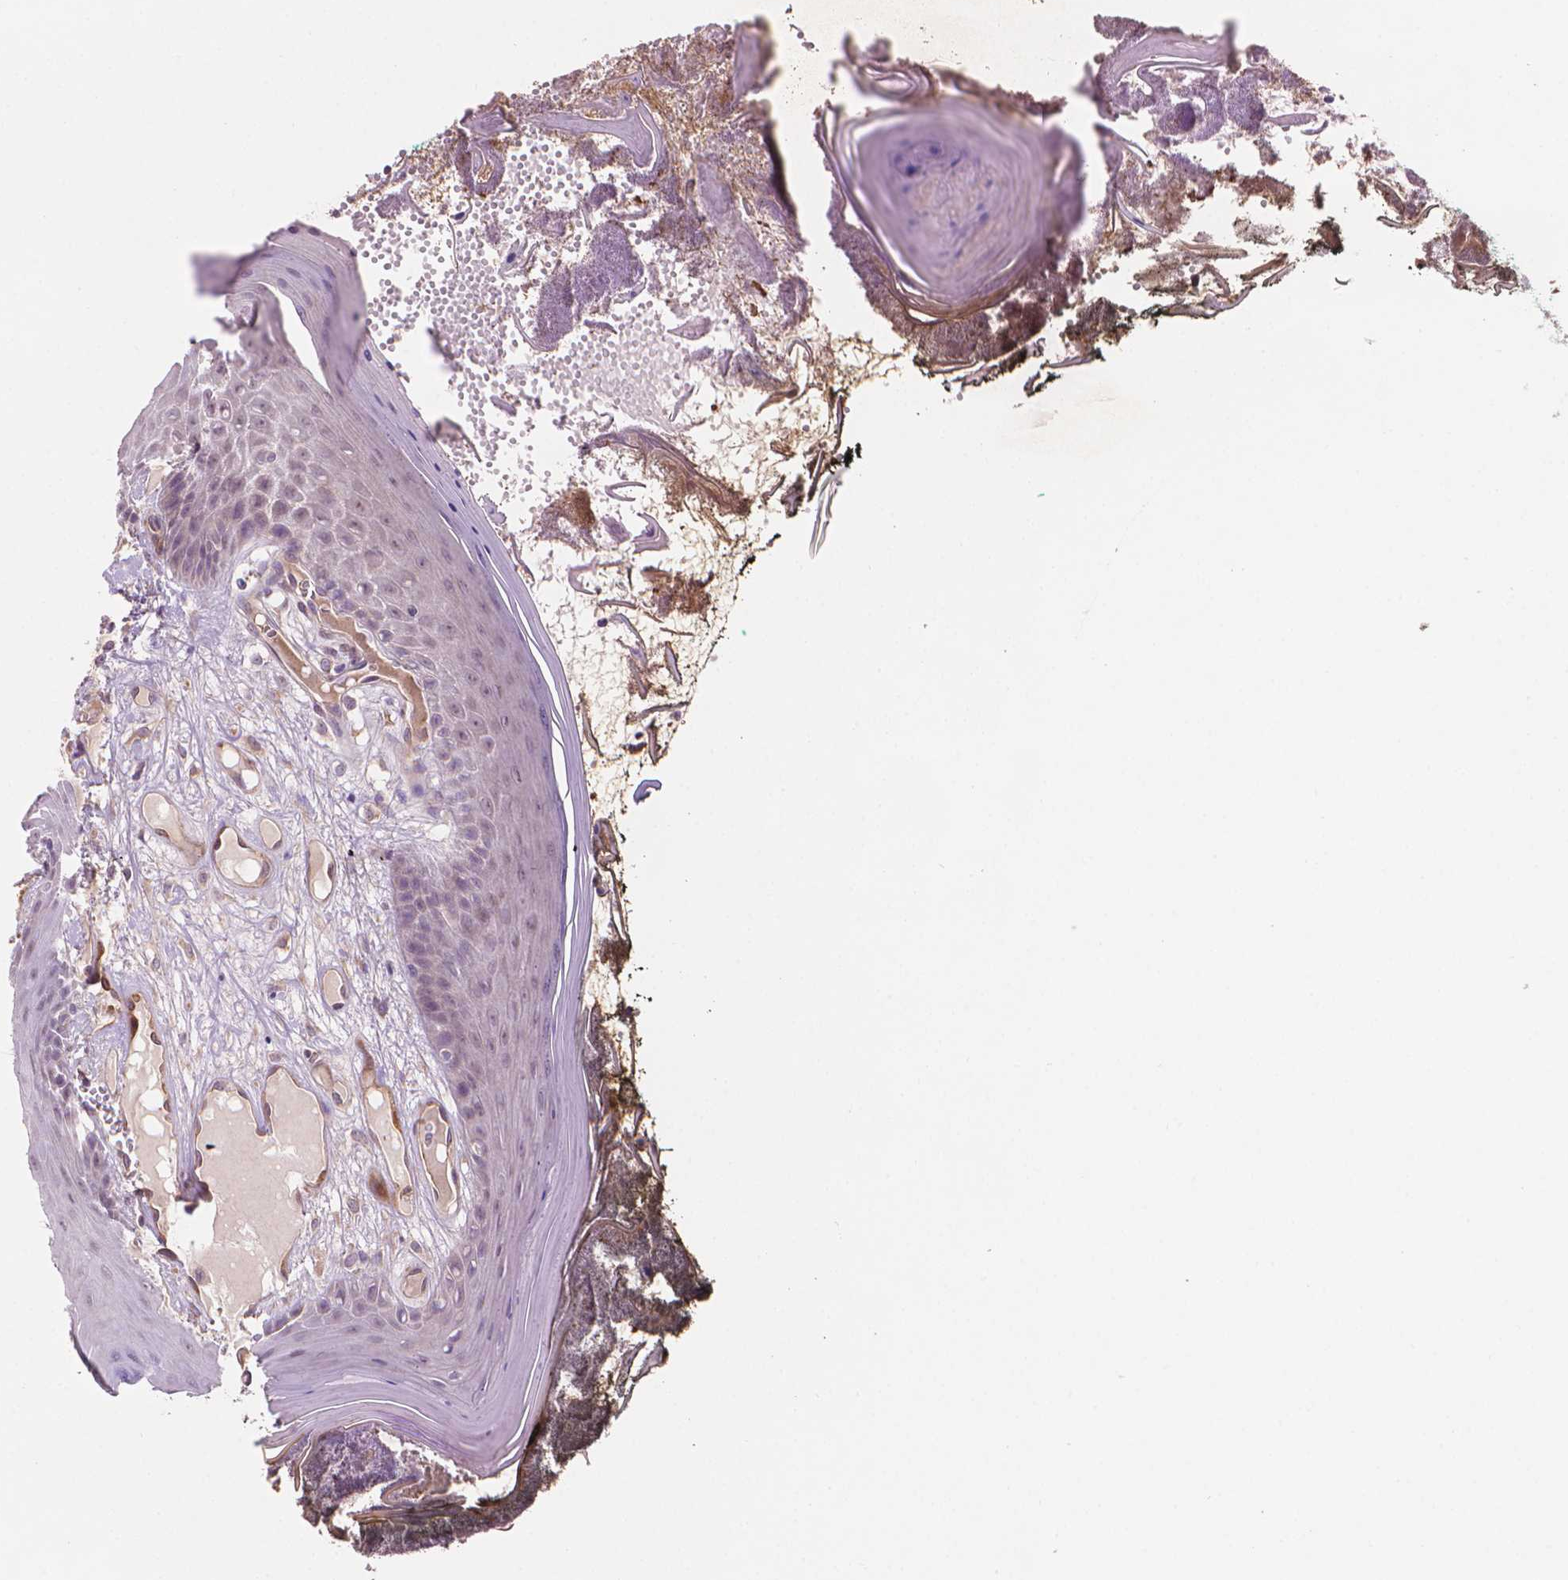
{"staining": {"intensity": "negative", "quantity": "none", "location": "none"}, "tissue": "oral mucosa", "cell_type": "Squamous epithelial cells", "image_type": "normal", "snomed": [{"axis": "morphology", "description": "Normal tissue, NOS"}, {"axis": "topography", "description": "Oral tissue"}], "caption": "Squamous epithelial cells show no significant protein expression in normal oral mucosa. Nuclei are stained in blue.", "gene": "AMMECR1L", "patient": {"sex": "male", "age": 9}}